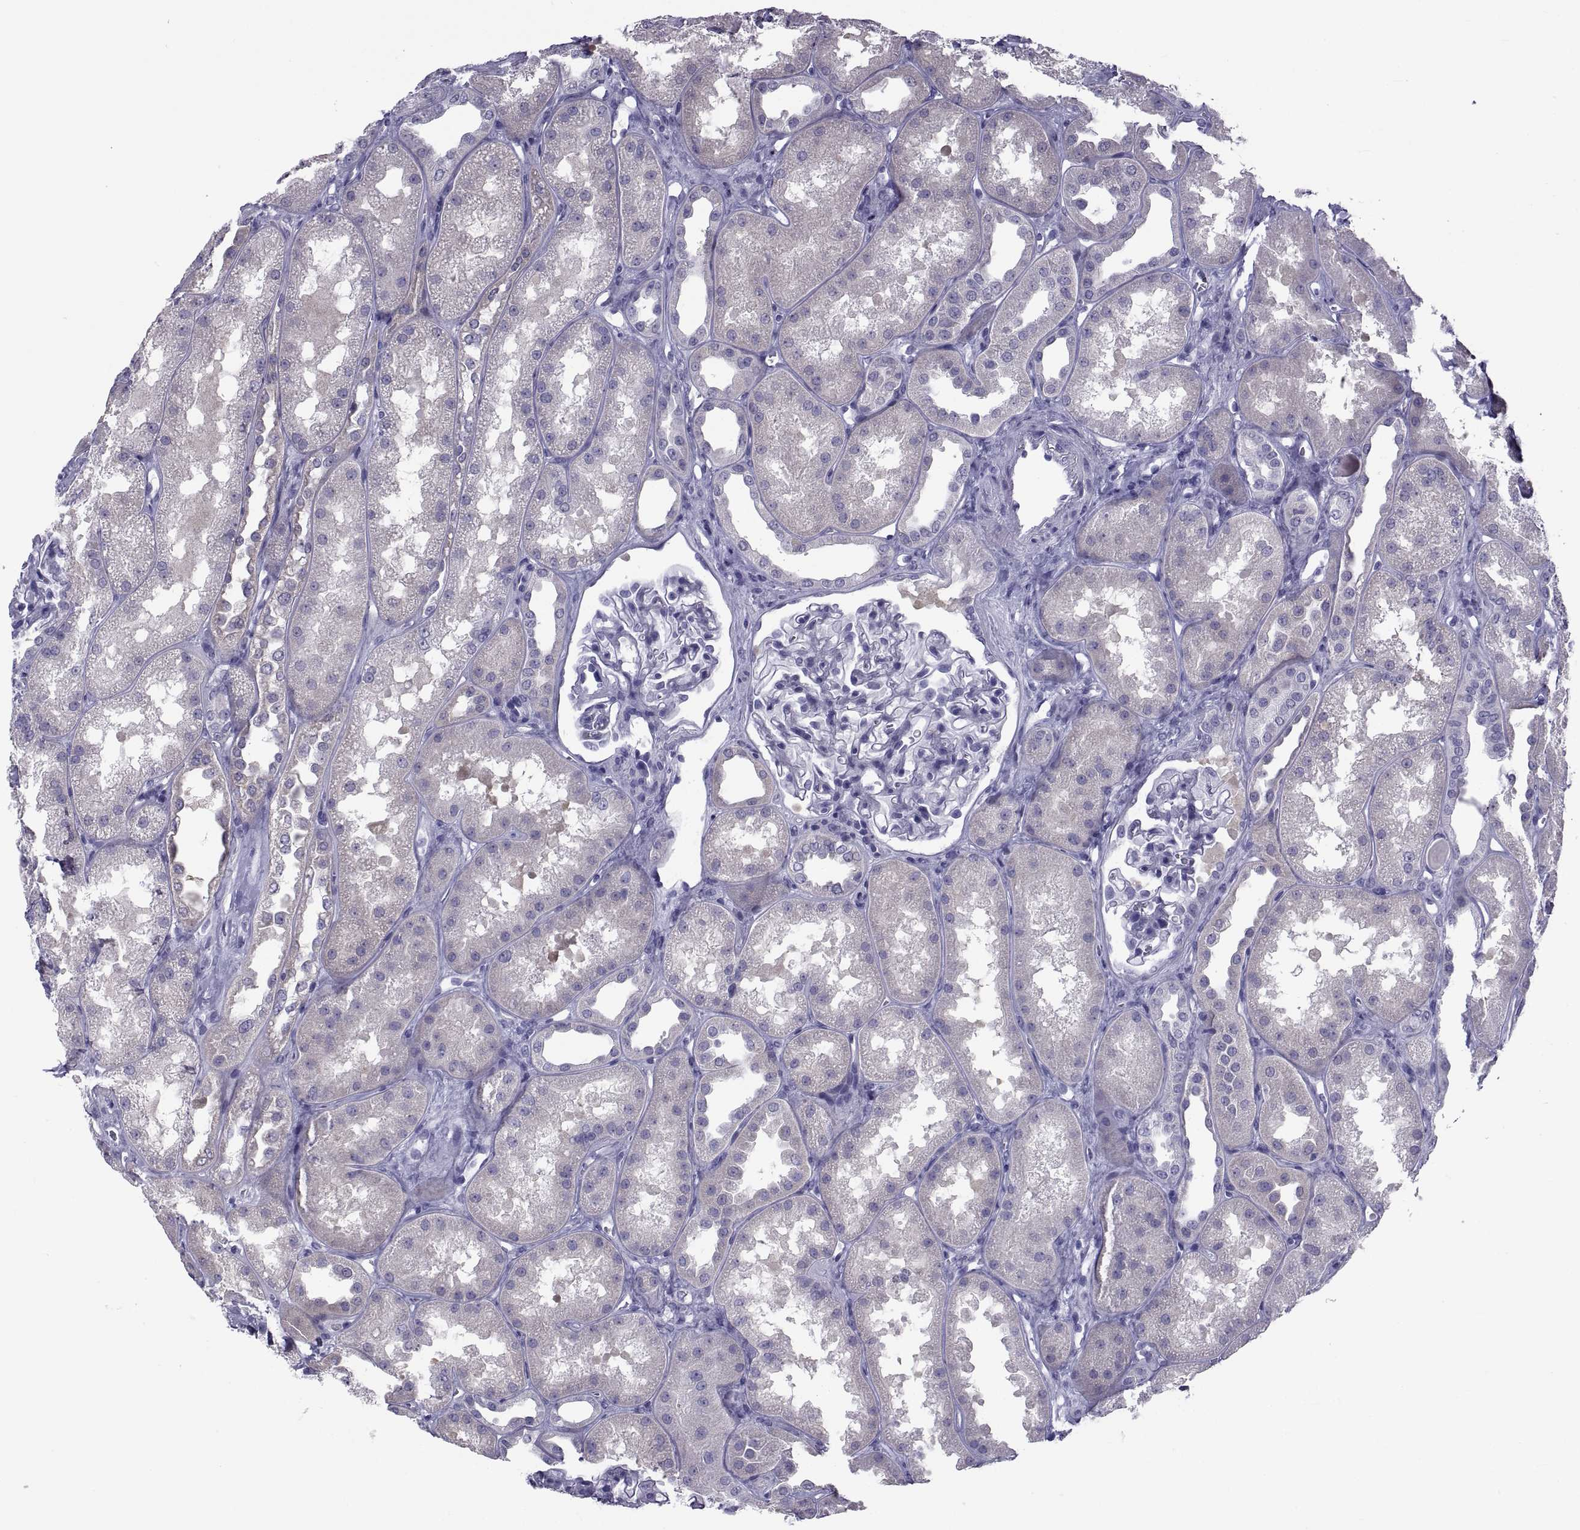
{"staining": {"intensity": "negative", "quantity": "none", "location": "none"}, "tissue": "kidney", "cell_type": "Cells in glomeruli", "image_type": "normal", "snomed": [{"axis": "morphology", "description": "Normal tissue, NOS"}, {"axis": "topography", "description": "Kidney"}], "caption": "IHC micrograph of normal kidney stained for a protein (brown), which demonstrates no staining in cells in glomeruli.", "gene": "NPTX2", "patient": {"sex": "male", "age": 61}}